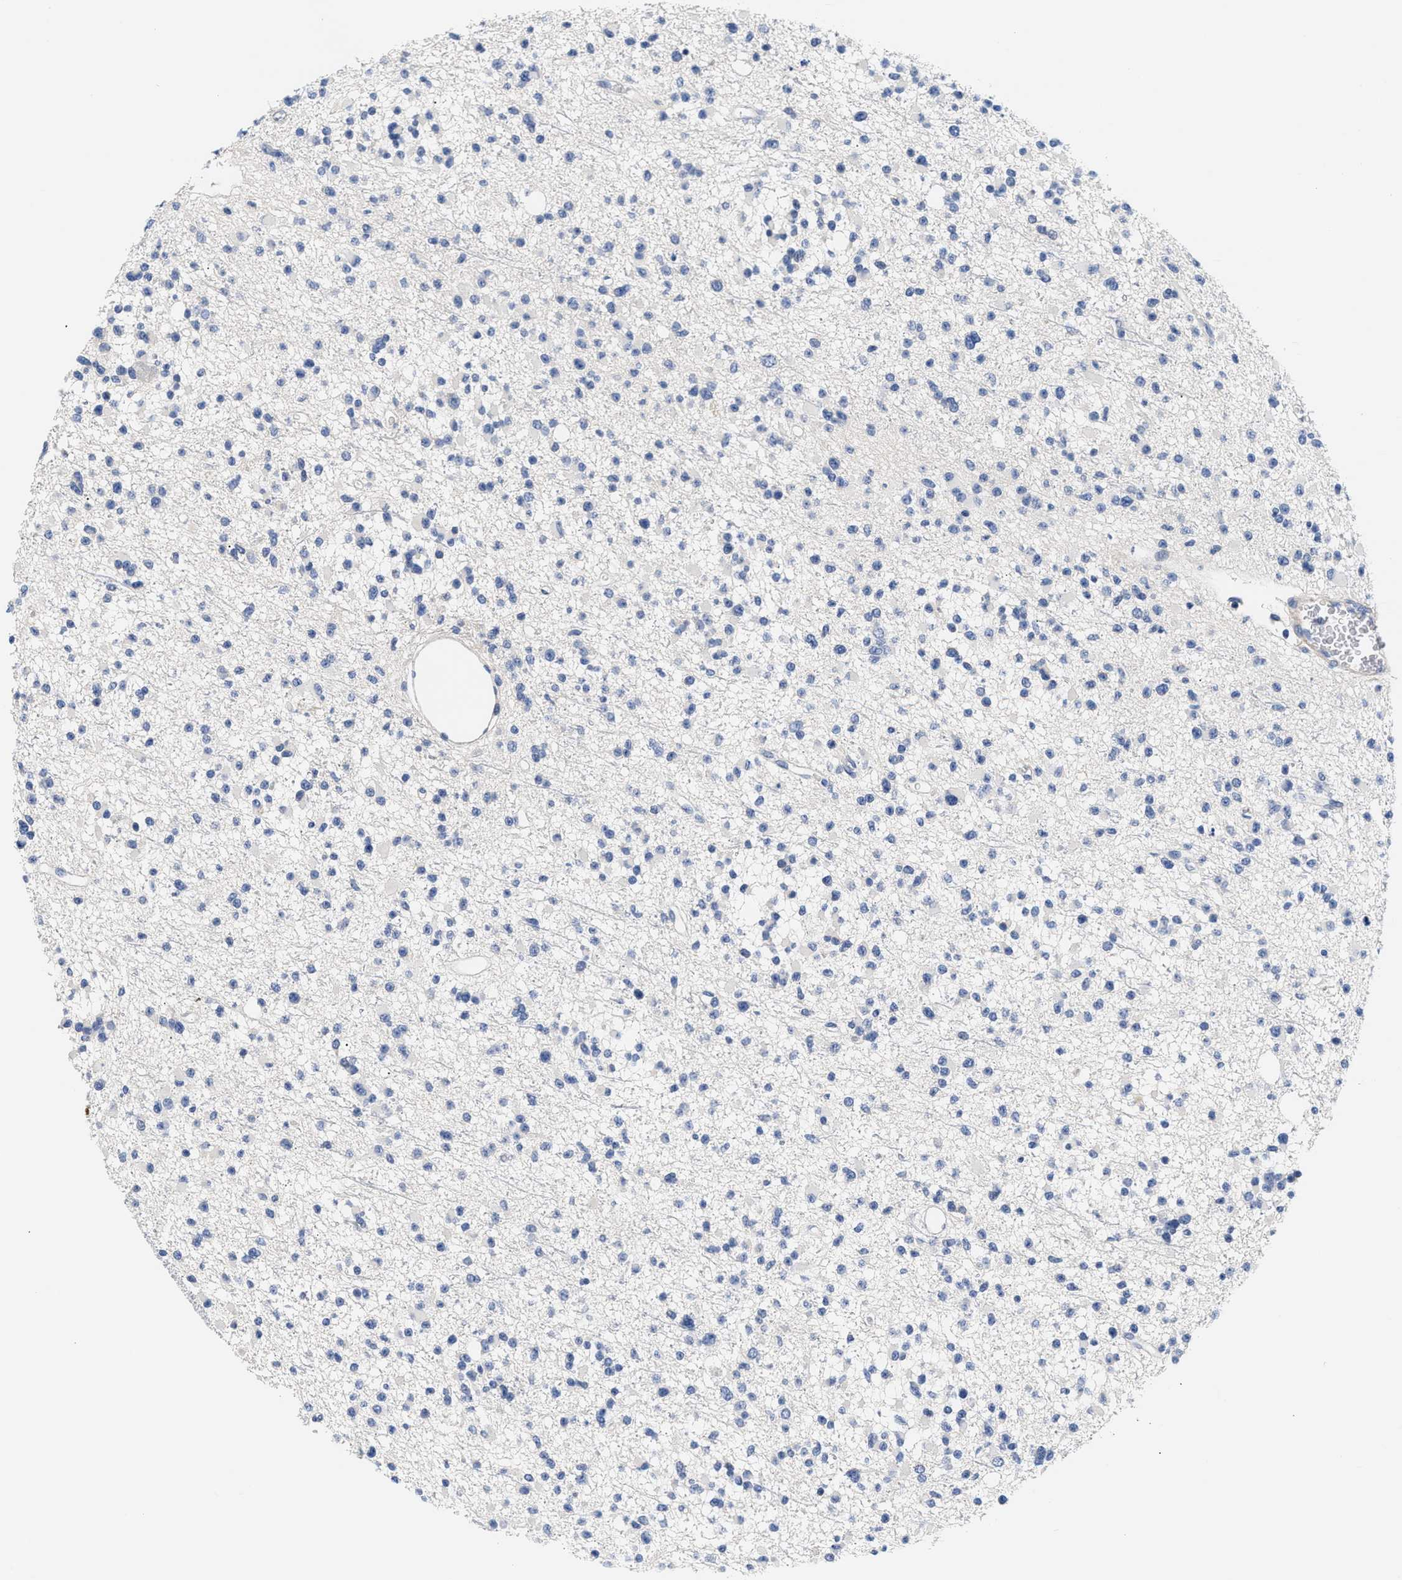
{"staining": {"intensity": "negative", "quantity": "none", "location": "none"}, "tissue": "glioma", "cell_type": "Tumor cells", "image_type": "cancer", "snomed": [{"axis": "morphology", "description": "Glioma, malignant, Low grade"}, {"axis": "topography", "description": "Brain"}], "caption": "Protein analysis of malignant low-grade glioma demonstrates no significant positivity in tumor cells.", "gene": "ACTL7B", "patient": {"sex": "female", "age": 22}}